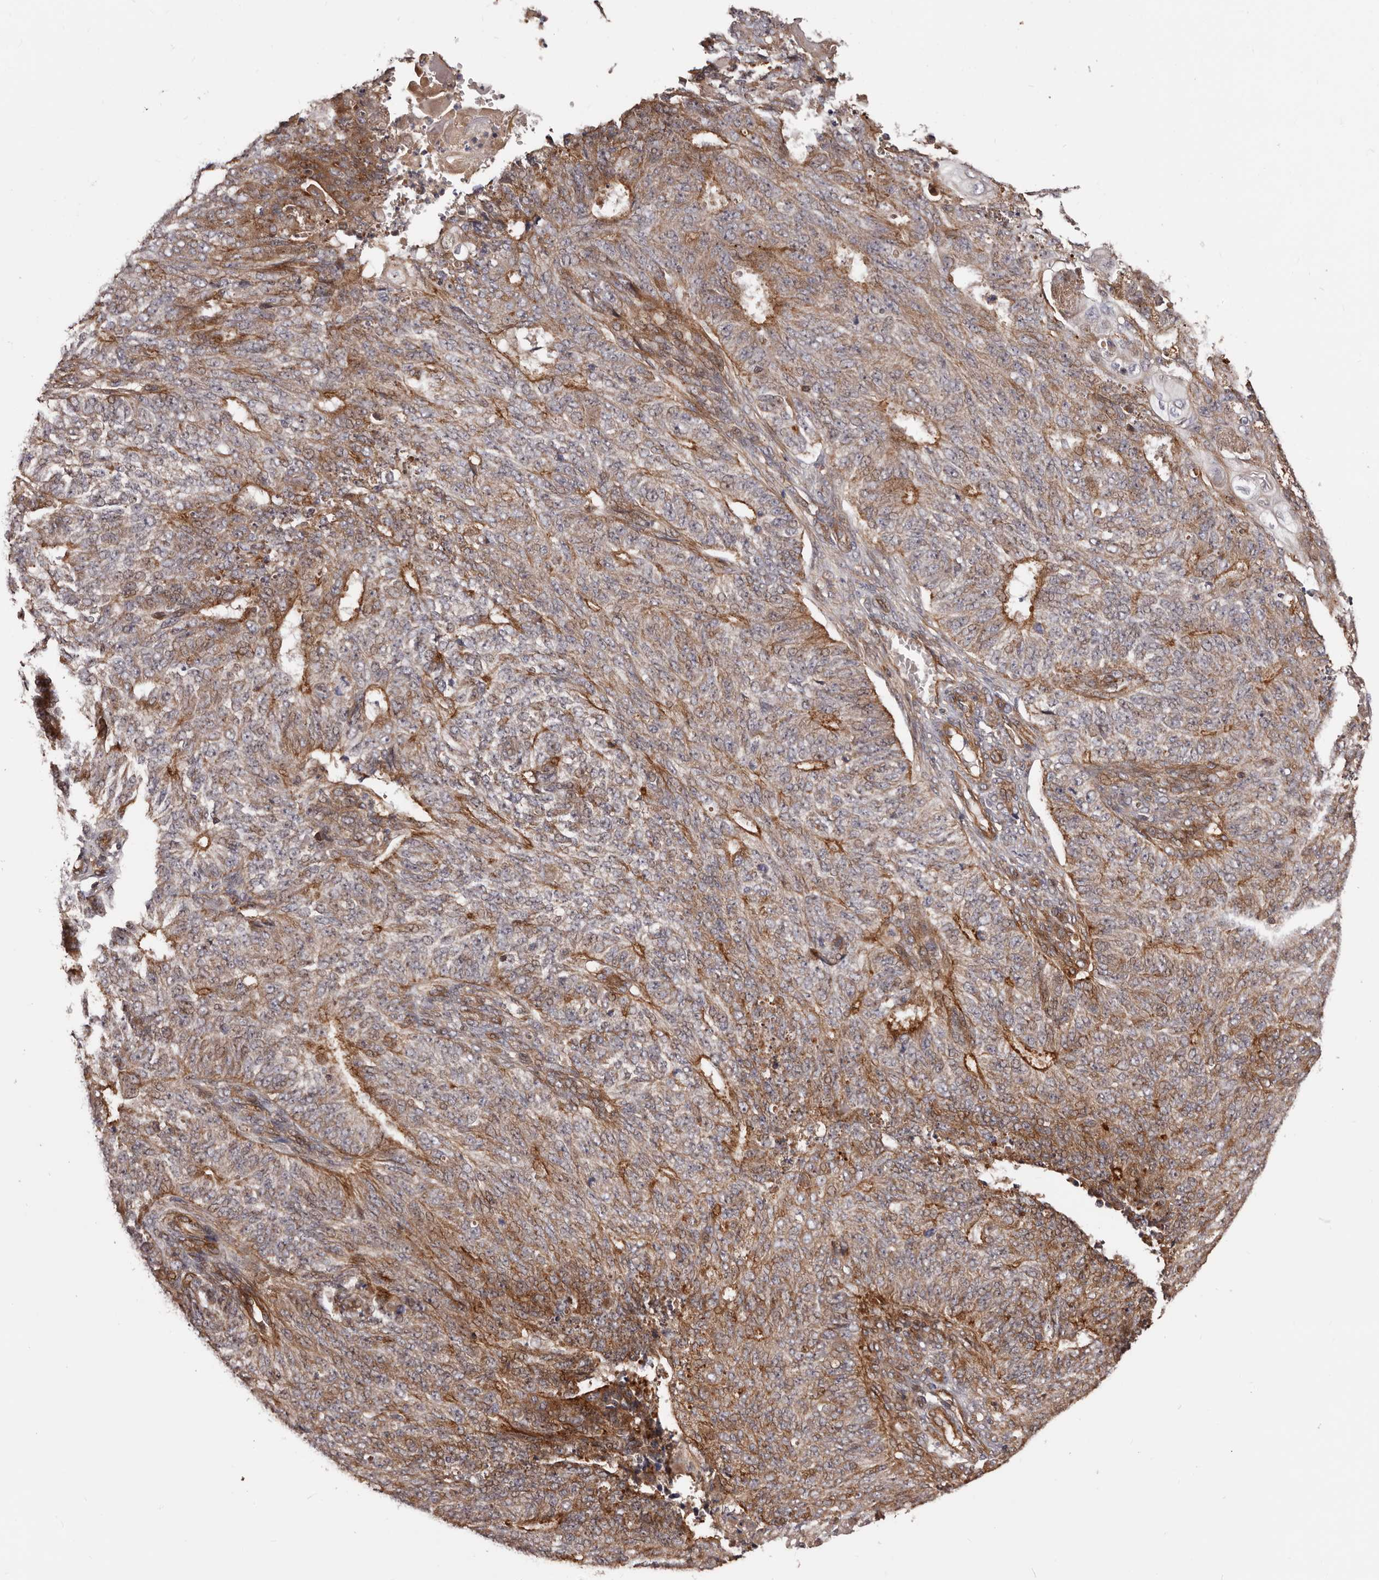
{"staining": {"intensity": "weak", "quantity": ">75%", "location": "cytoplasmic/membranous"}, "tissue": "endometrial cancer", "cell_type": "Tumor cells", "image_type": "cancer", "snomed": [{"axis": "morphology", "description": "Adenocarcinoma, NOS"}, {"axis": "topography", "description": "Endometrium"}], "caption": "Protein analysis of endometrial cancer tissue demonstrates weak cytoplasmic/membranous expression in about >75% of tumor cells. Using DAB (3,3'-diaminobenzidine) (brown) and hematoxylin (blue) stains, captured at high magnification using brightfield microscopy.", "gene": "GTPBP1", "patient": {"sex": "female", "age": 32}}